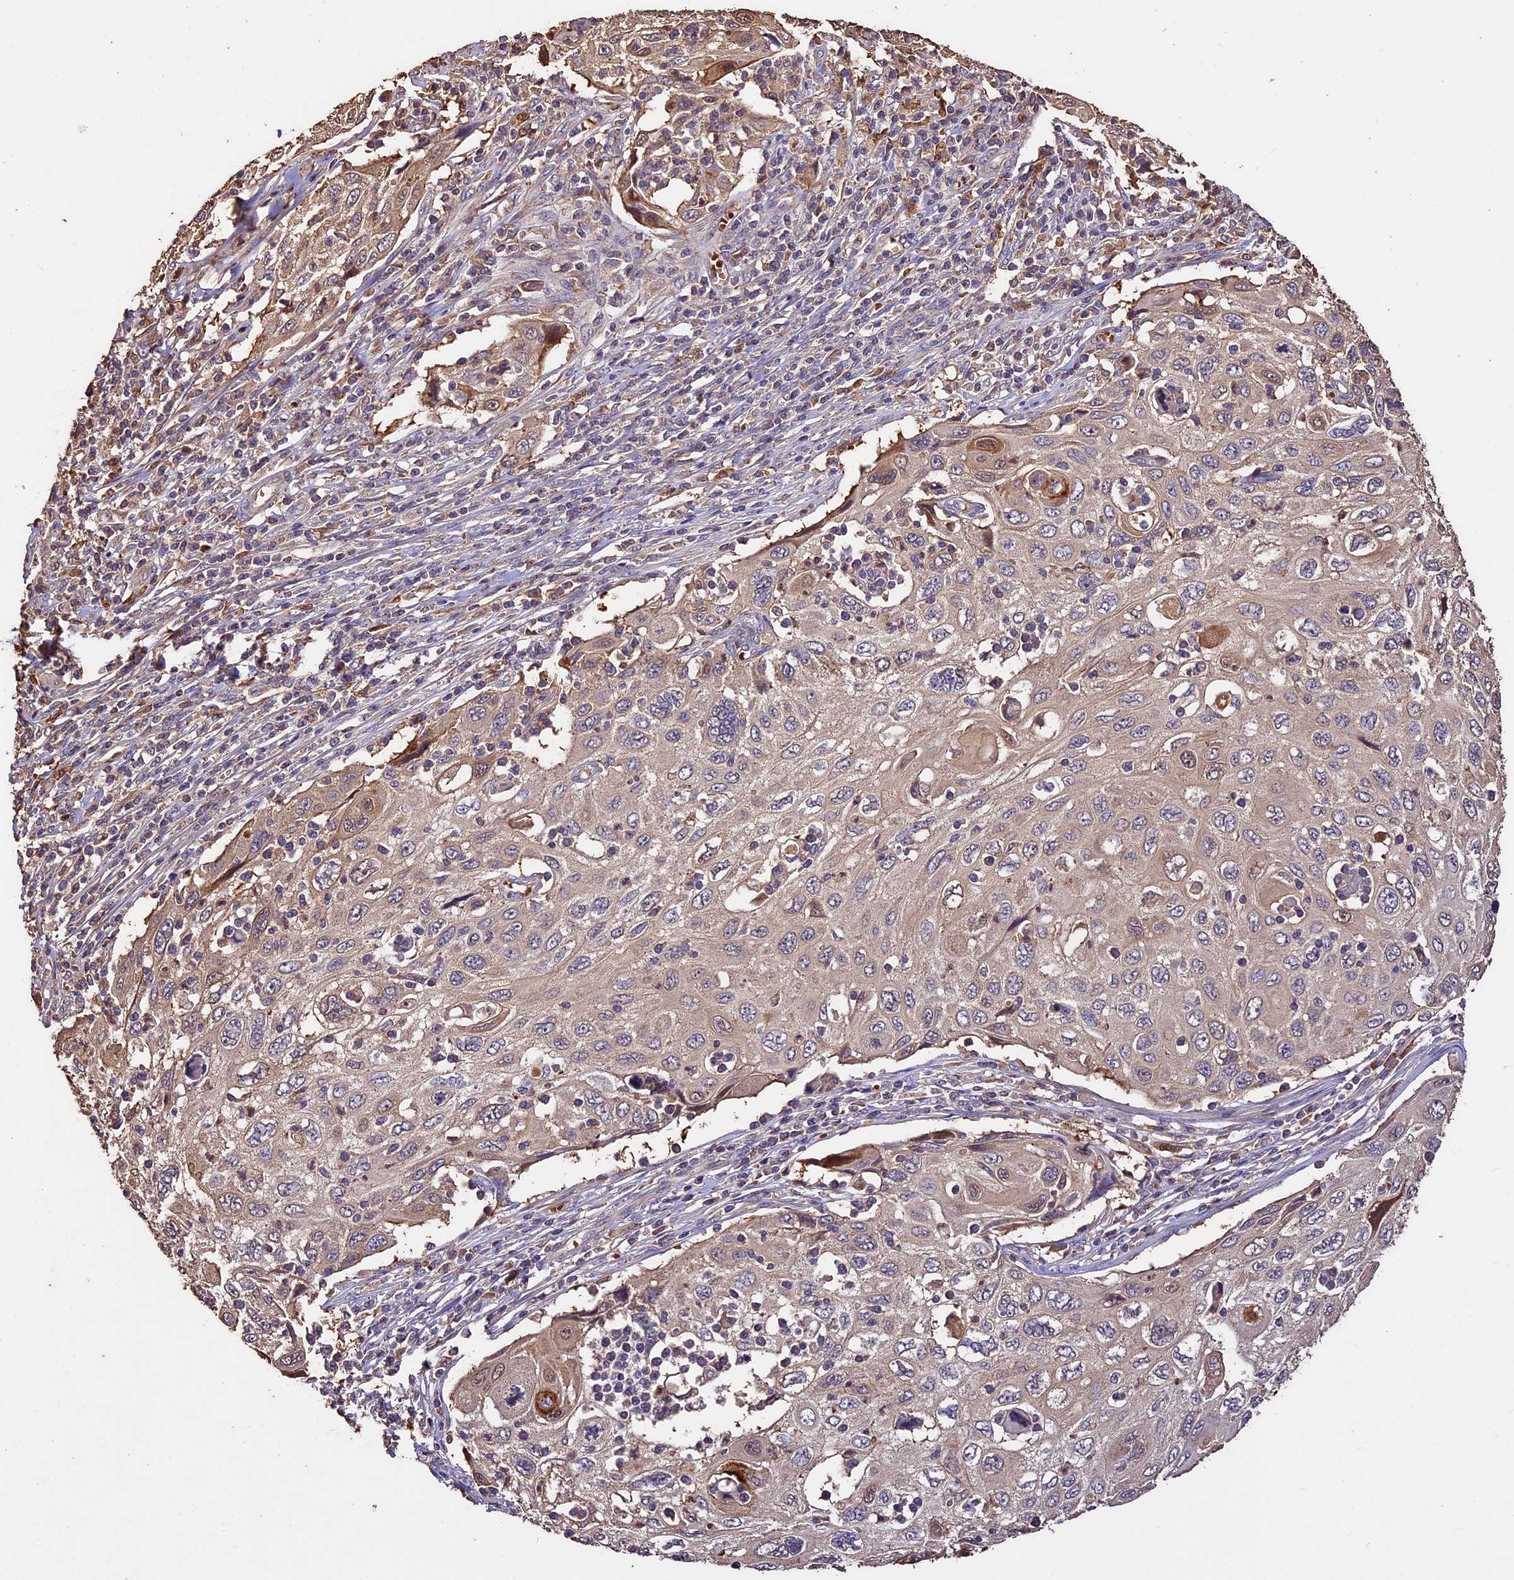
{"staining": {"intensity": "weak", "quantity": ">75%", "location": "cytoplasmic/membranous"}, "tissue": "cervical cancer", "cell_type": "Tumor cells", "image_type": "cancer", "snomed": [{"axis": "morphology", "description": "Squamous cell carcinoma, NOS"}, {"axis": "topography", "description": "Cervix"}], "caption": "Immunohistochemistry (IHC) of squamous cell carcinoma (cervical) displays low levels of weak cytoplasmic/membranous staining in approximately >75% of tumor cells.", "gene": "CRLF1", "patient": {"sex": "female", "age": 70}}